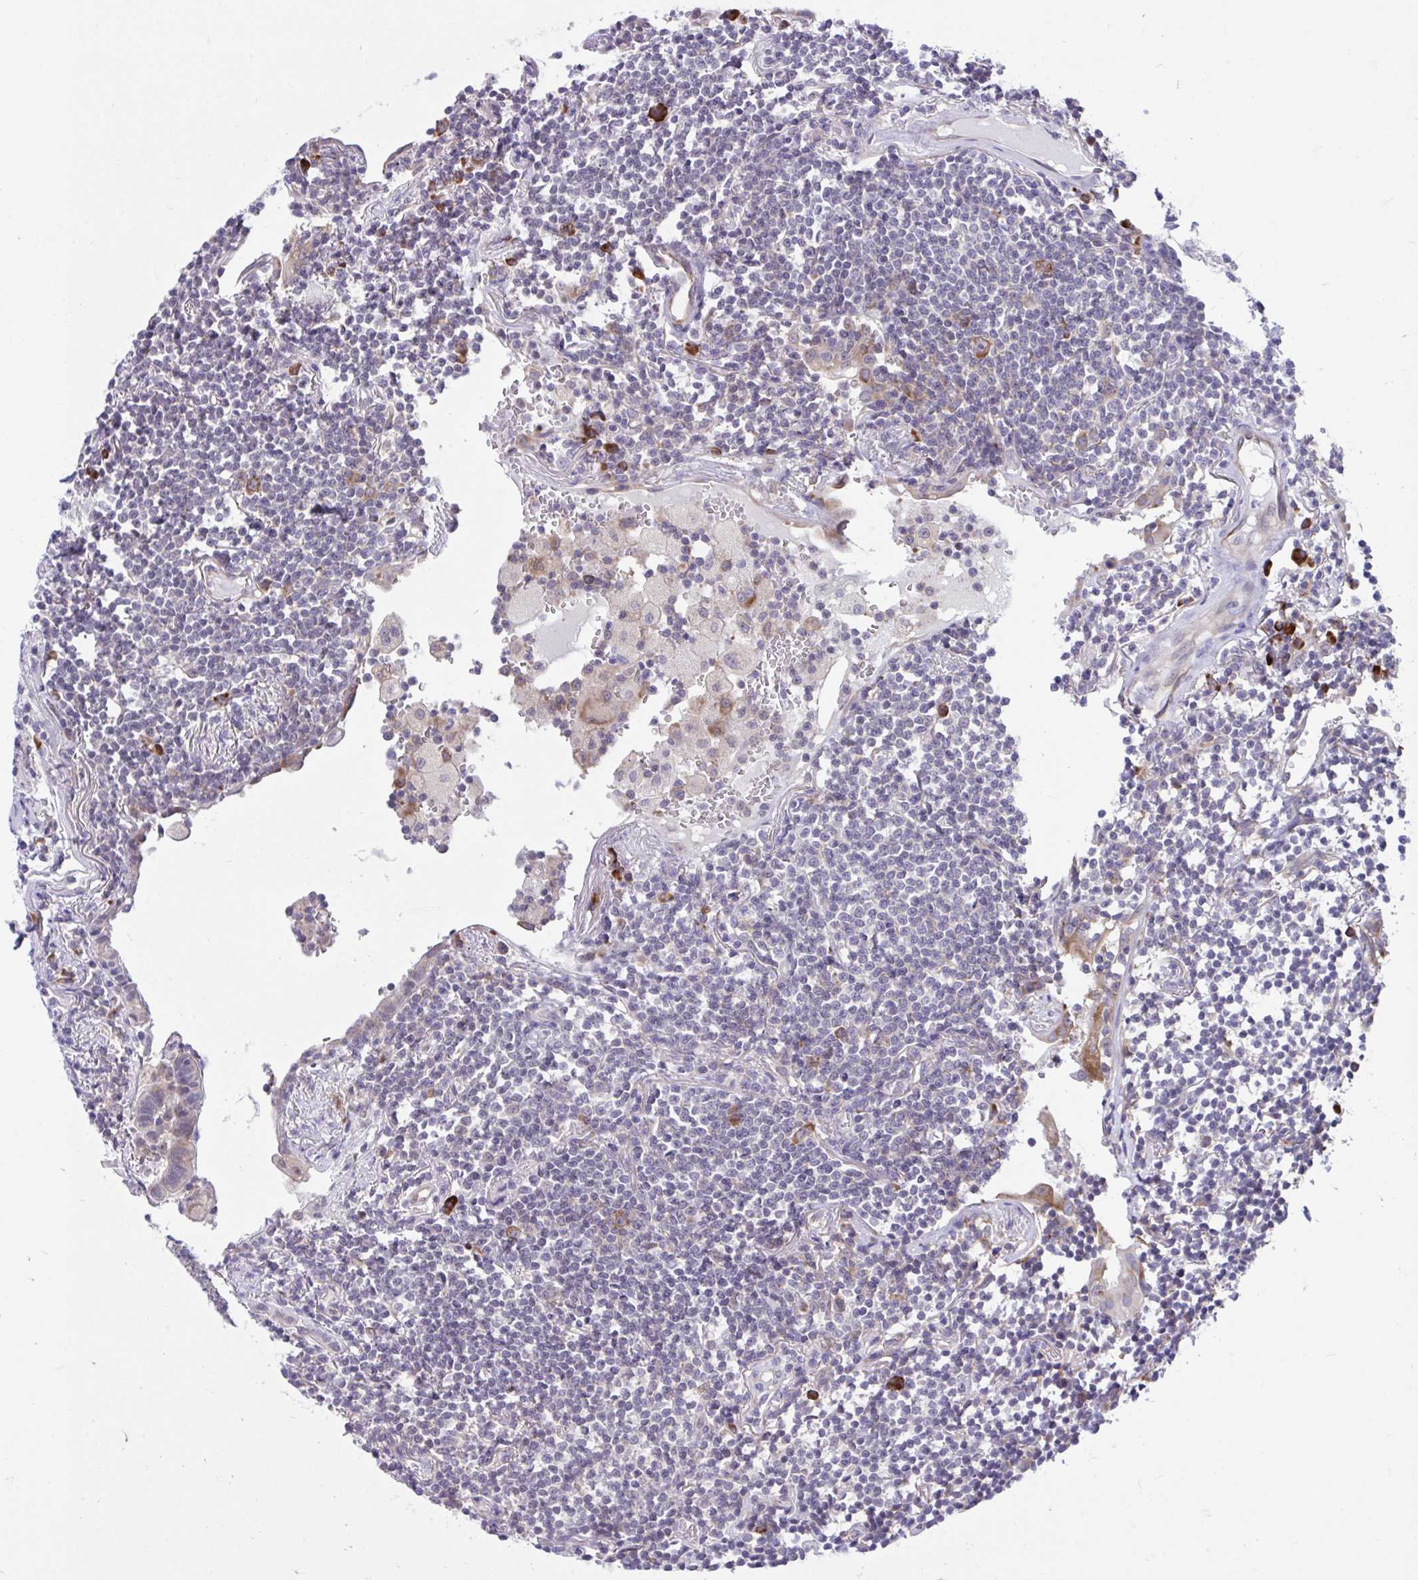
{"staining": {"intensity": "negative", "quantity": "none", "location": "none"}, "tissue": "lymphoma", "cell_type": "Tumor cells", "image_type": "cancer", "snomed": [{"axis": "morphology", "description": "Malignant lymphoma, non-Hodgkin's type, Low grade"}, {"axis": "topography", "description": "Lung"}], "caption": "Immunohistochemistry (IHC) histopathology image of lymphoma stained for a protein (brown), which demonstrates no staining in tumor cells.", "gene": "SELENON", "patient": {"sex": "female", "age": 71}}